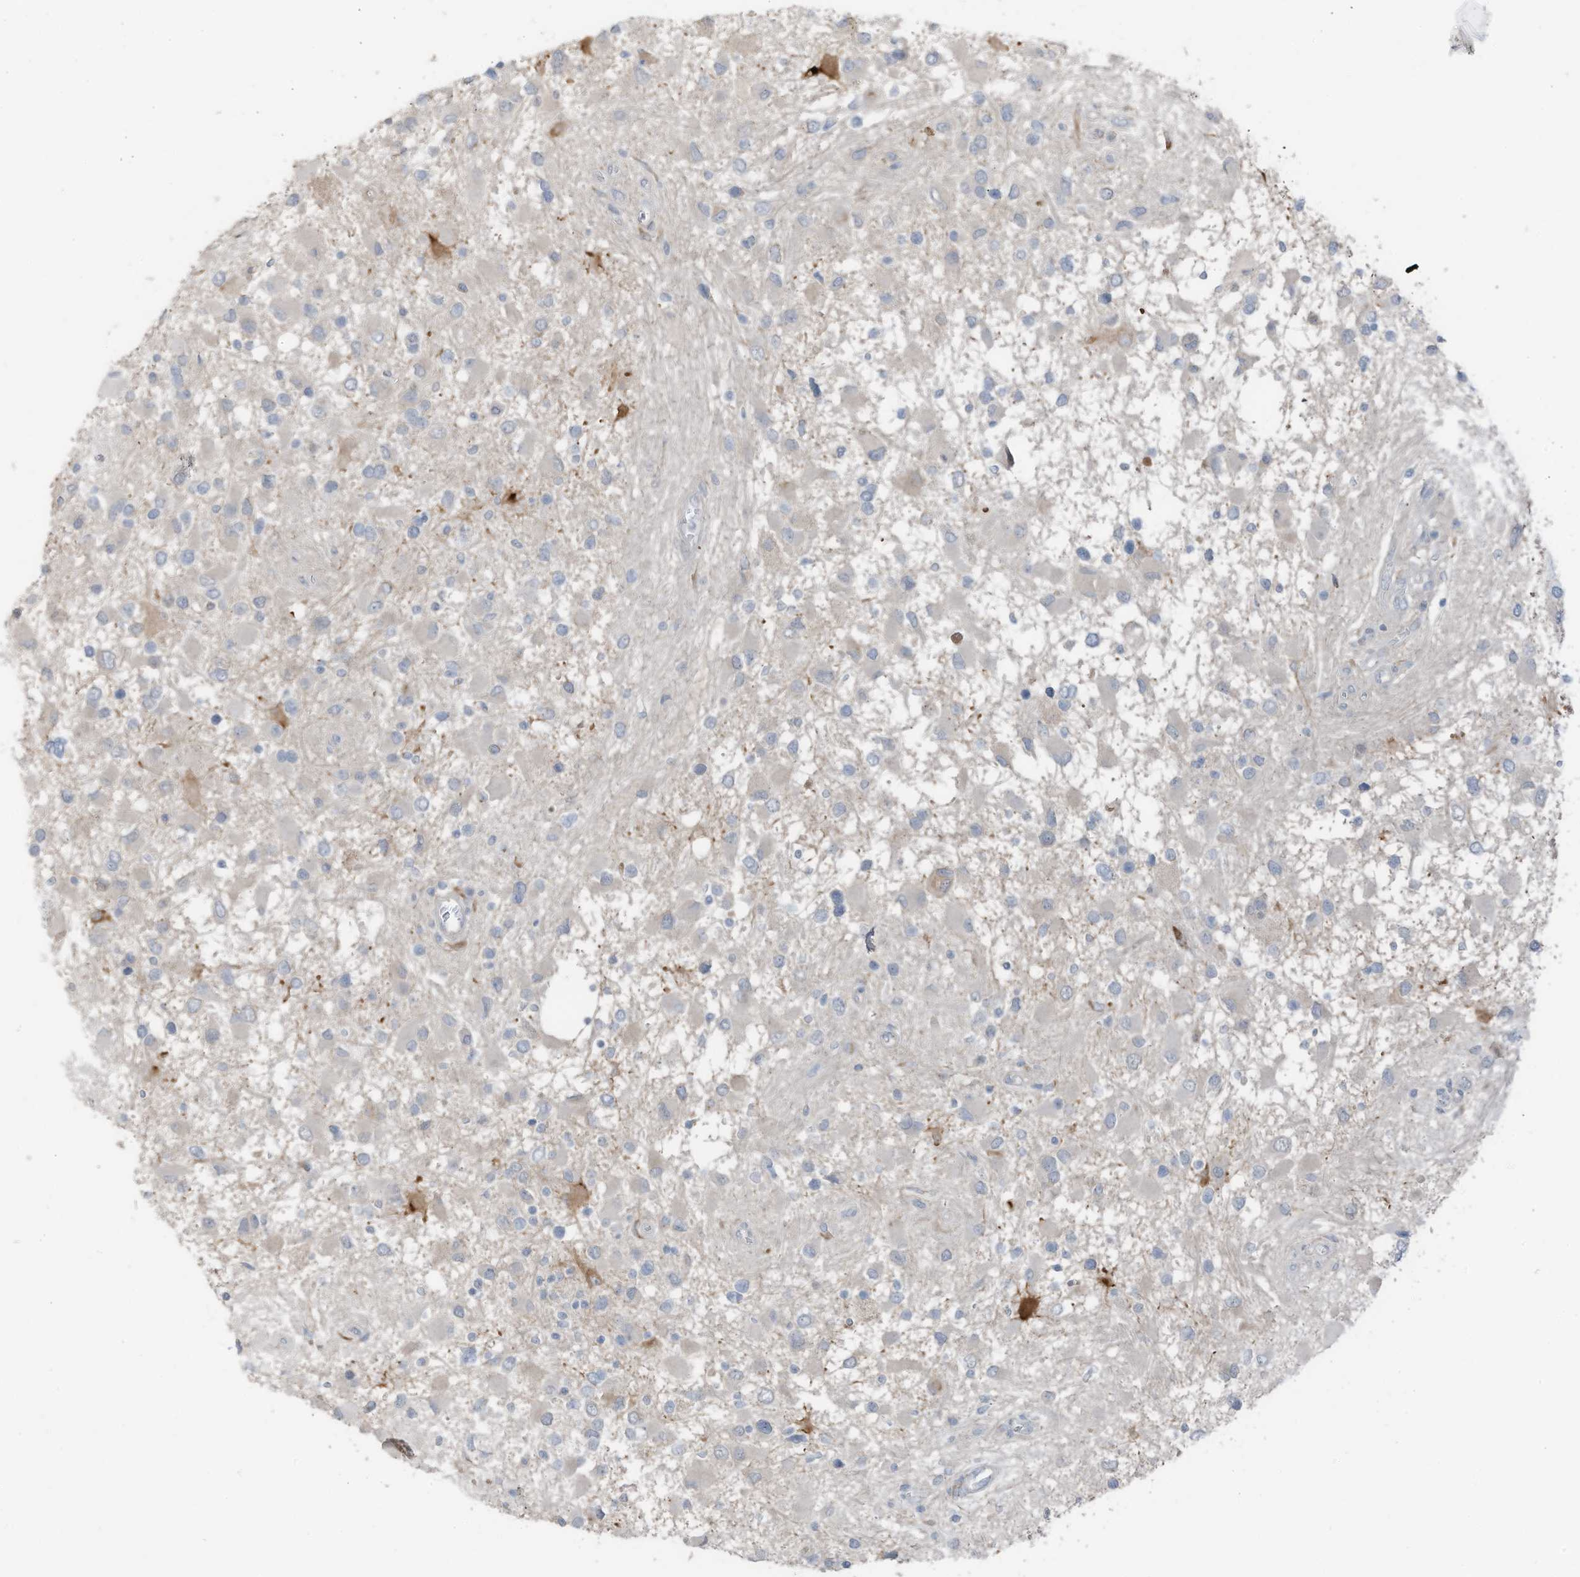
{"staining": {"intensity": "negative", "quantity": "none", "location": "none"}, "tissue": "glioma", "cell_type": "Tumor cells", "image_type": "cancer", "snomed": [{"axis": "morphology", "description": "Glioma, malignant, High grade"}, {"axis": "topography", "description": "Brain"}], "caption": "A high-resolution histopathology image shows immunohistochemistry (IHC) staining of glioma, which reveals no significant staining in tumor cells.", "gene": "ARHGEF33", "patient": {"sex": "male", "age": 53}}